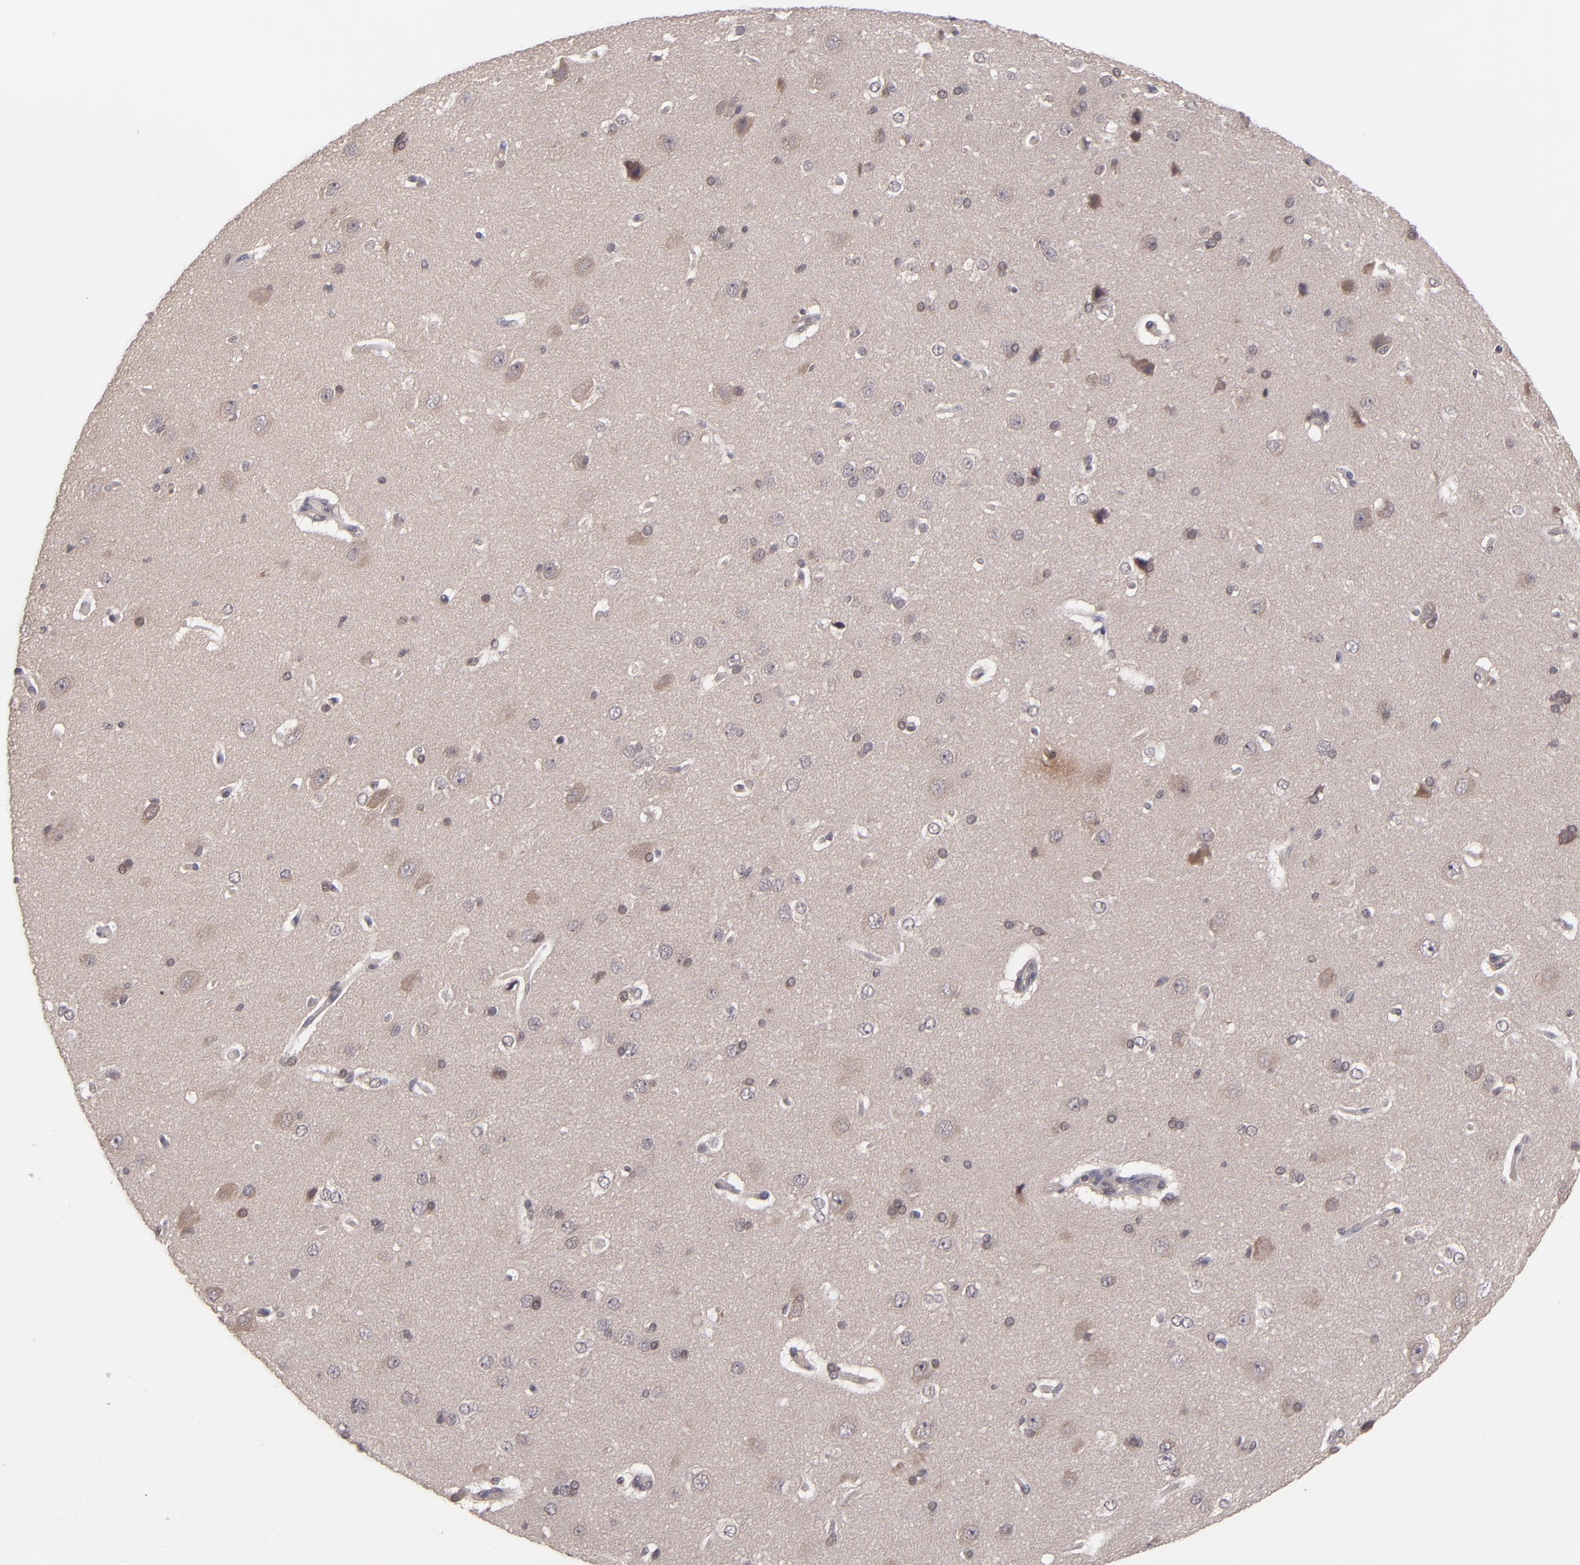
{"staining": {"intensity": "weak", "quantity": "25%-75%", "location": "cytoplasmic/membranous"}, "tissue": "cerebral cortex", "cell_type": "Endothelial cells", "image_type": "normal", "snomed": [{"axis": "morphology", "description": "Normal tissue, NOS"}, {"axis": "topography", "description": "Cerebral cortex"}], "caption": "Brown immunohistochemical staining in benign cerebral cortex demonstrates weak cytoplasmic/membranous positivity in approximately 25%-75% of endothelial cells.", "gene": "TYMS", "patient": {"sex": "female", "age": 45}}